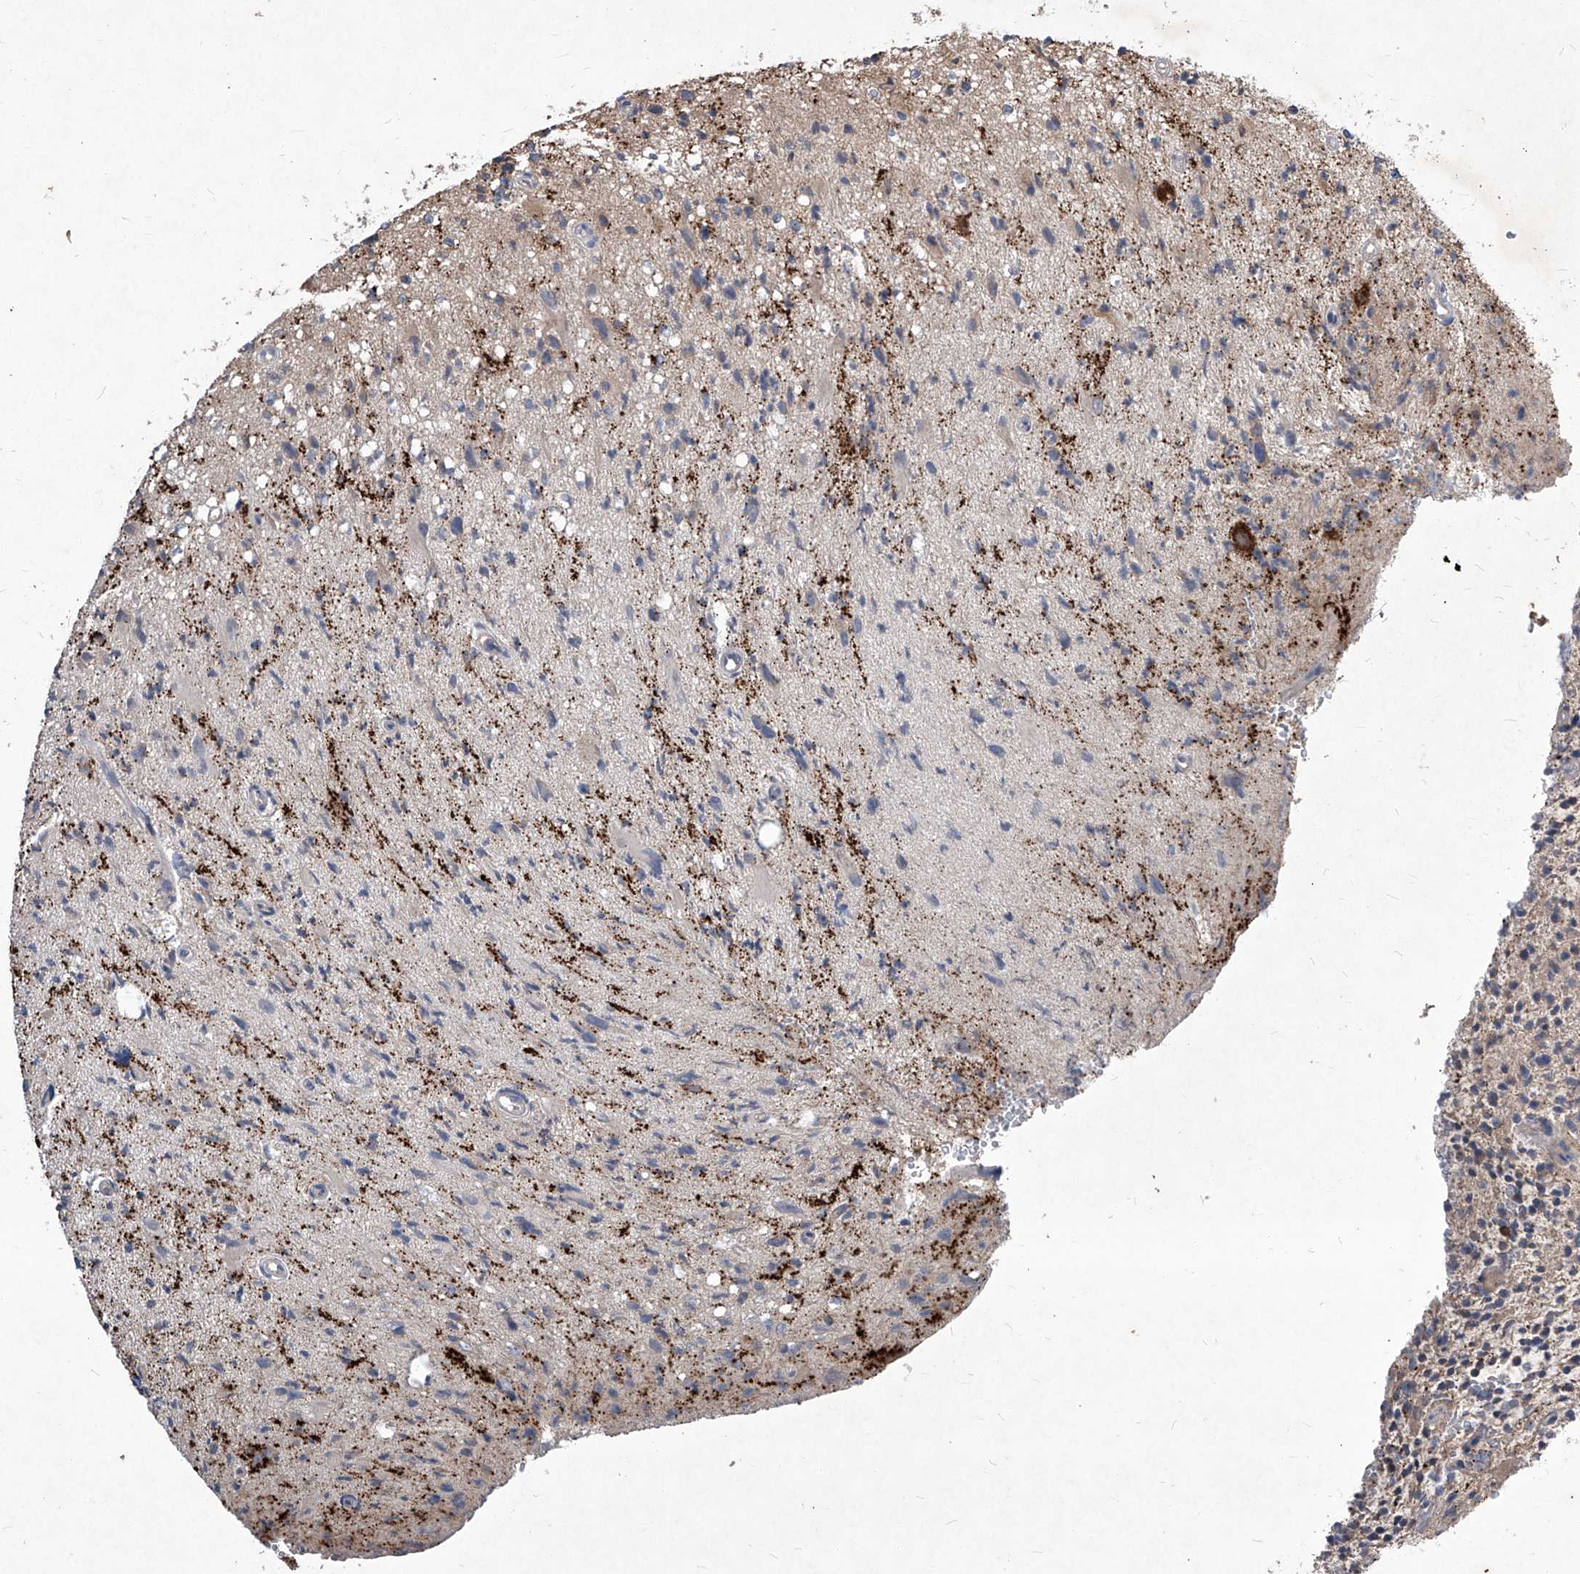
{"staining": {"intensity": "negative", "quantity": "none", "location": "none"}, "tissue": "glioma", "cell_type": "Tumor cells", "image_type": "cancer", "snomed": [{"axis": "morphology", "description": "Glioma, malignant, High grade"}, {"axis": "topography", "description": "Brain"}], "caption": "The micrograph shows no significant expression in tumor cells of glioma.", "gene": "SYNGR1", "patient": {"sex": "male", "age": 48}}